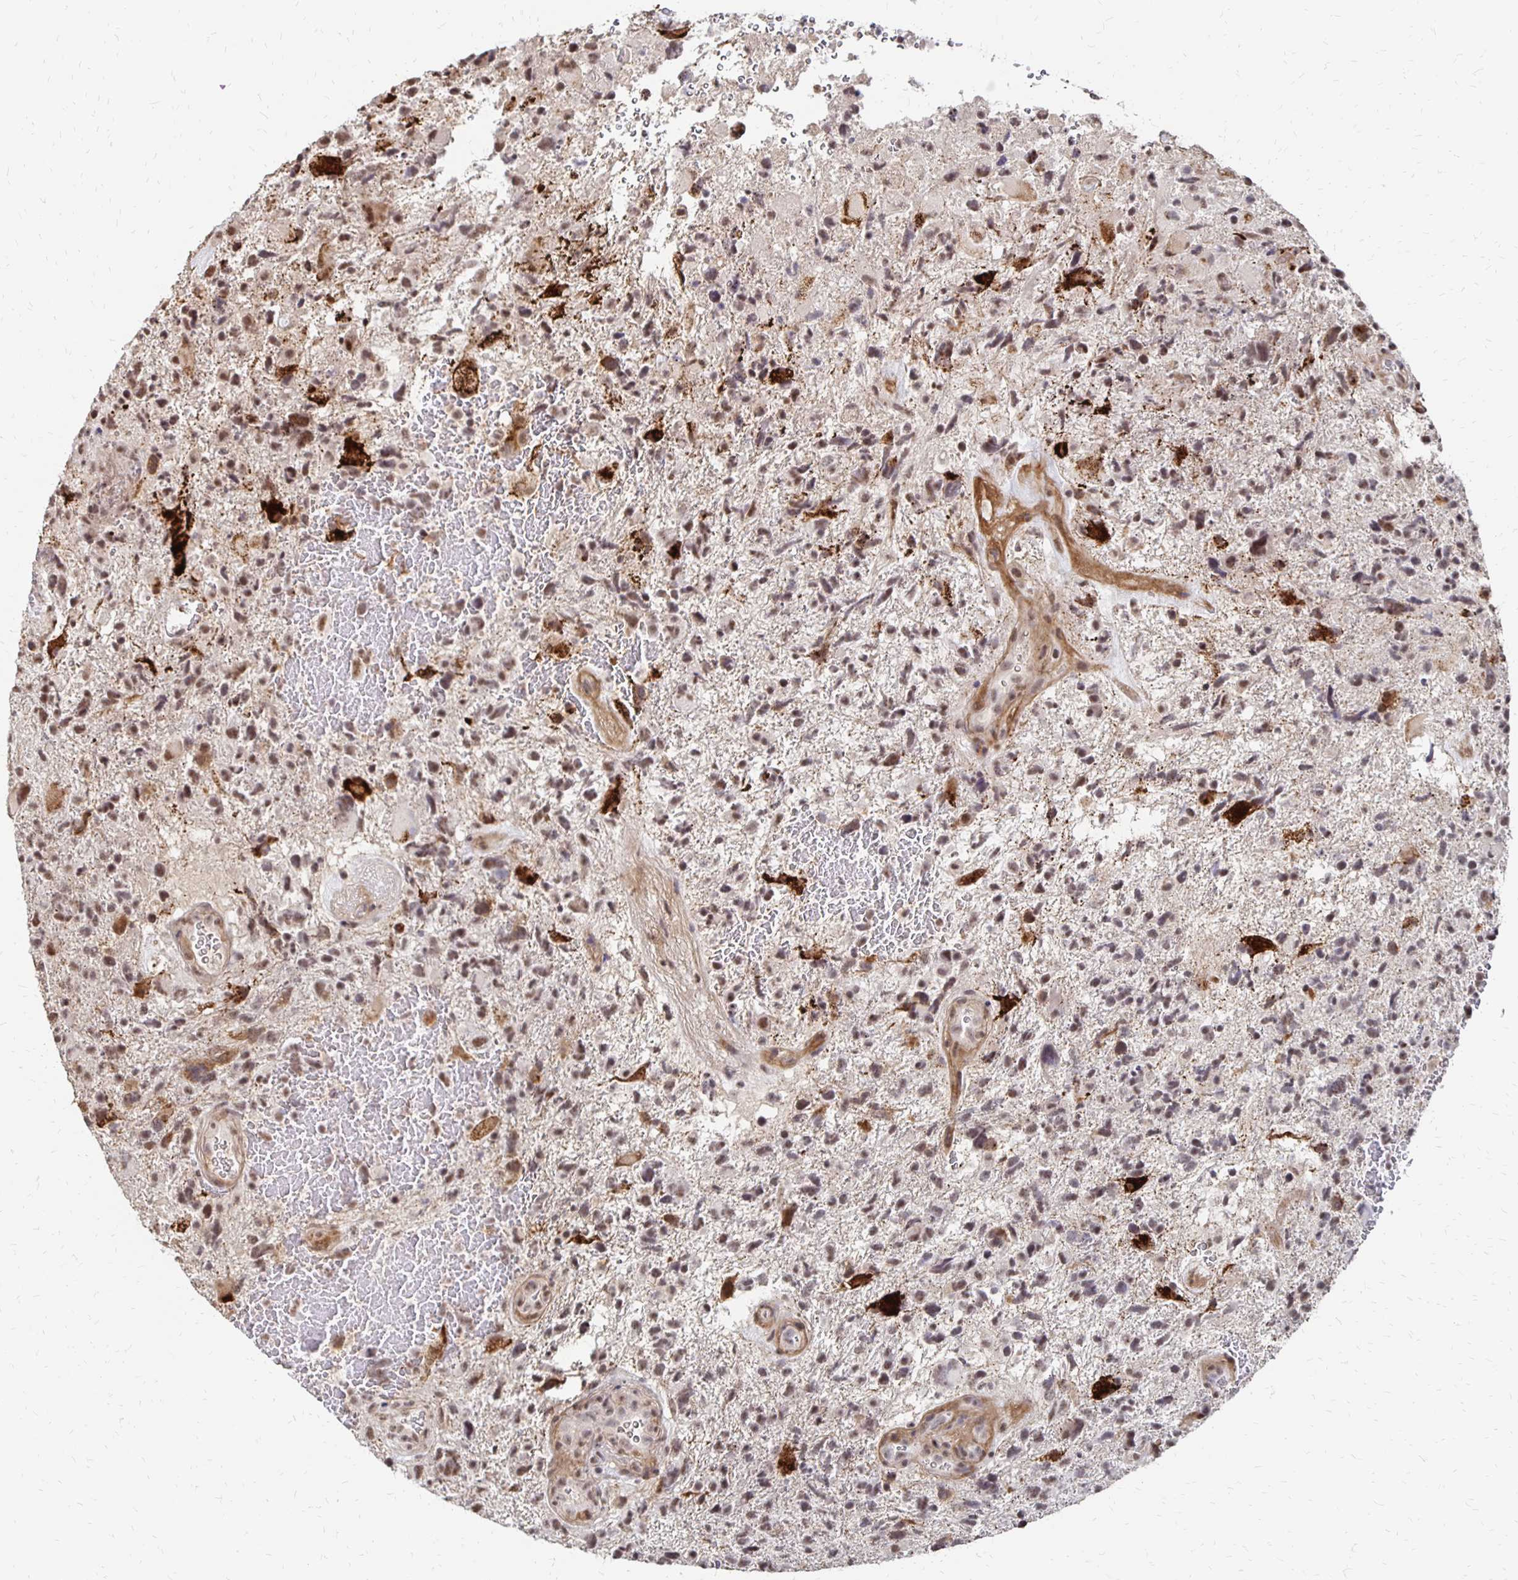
{"staining": {"intensity": "weak", "quantity": ">75%", "location": "nuclear"}, "tissue": "glioma", "cell_type": "Tumor cells", "image_type": "cancer", "snomed": [{"axis": "morphology", "description": "Glioma, malignant, High grade"}, {"axis": "topography", "description": "Brain"}], "caption": "Protein expression analysis of human glioma reveals weak nuclear expression in approximately >75% of tumor cells.", "gene": "CLASRP", "patient": {"sex": "female", "age": 71}}